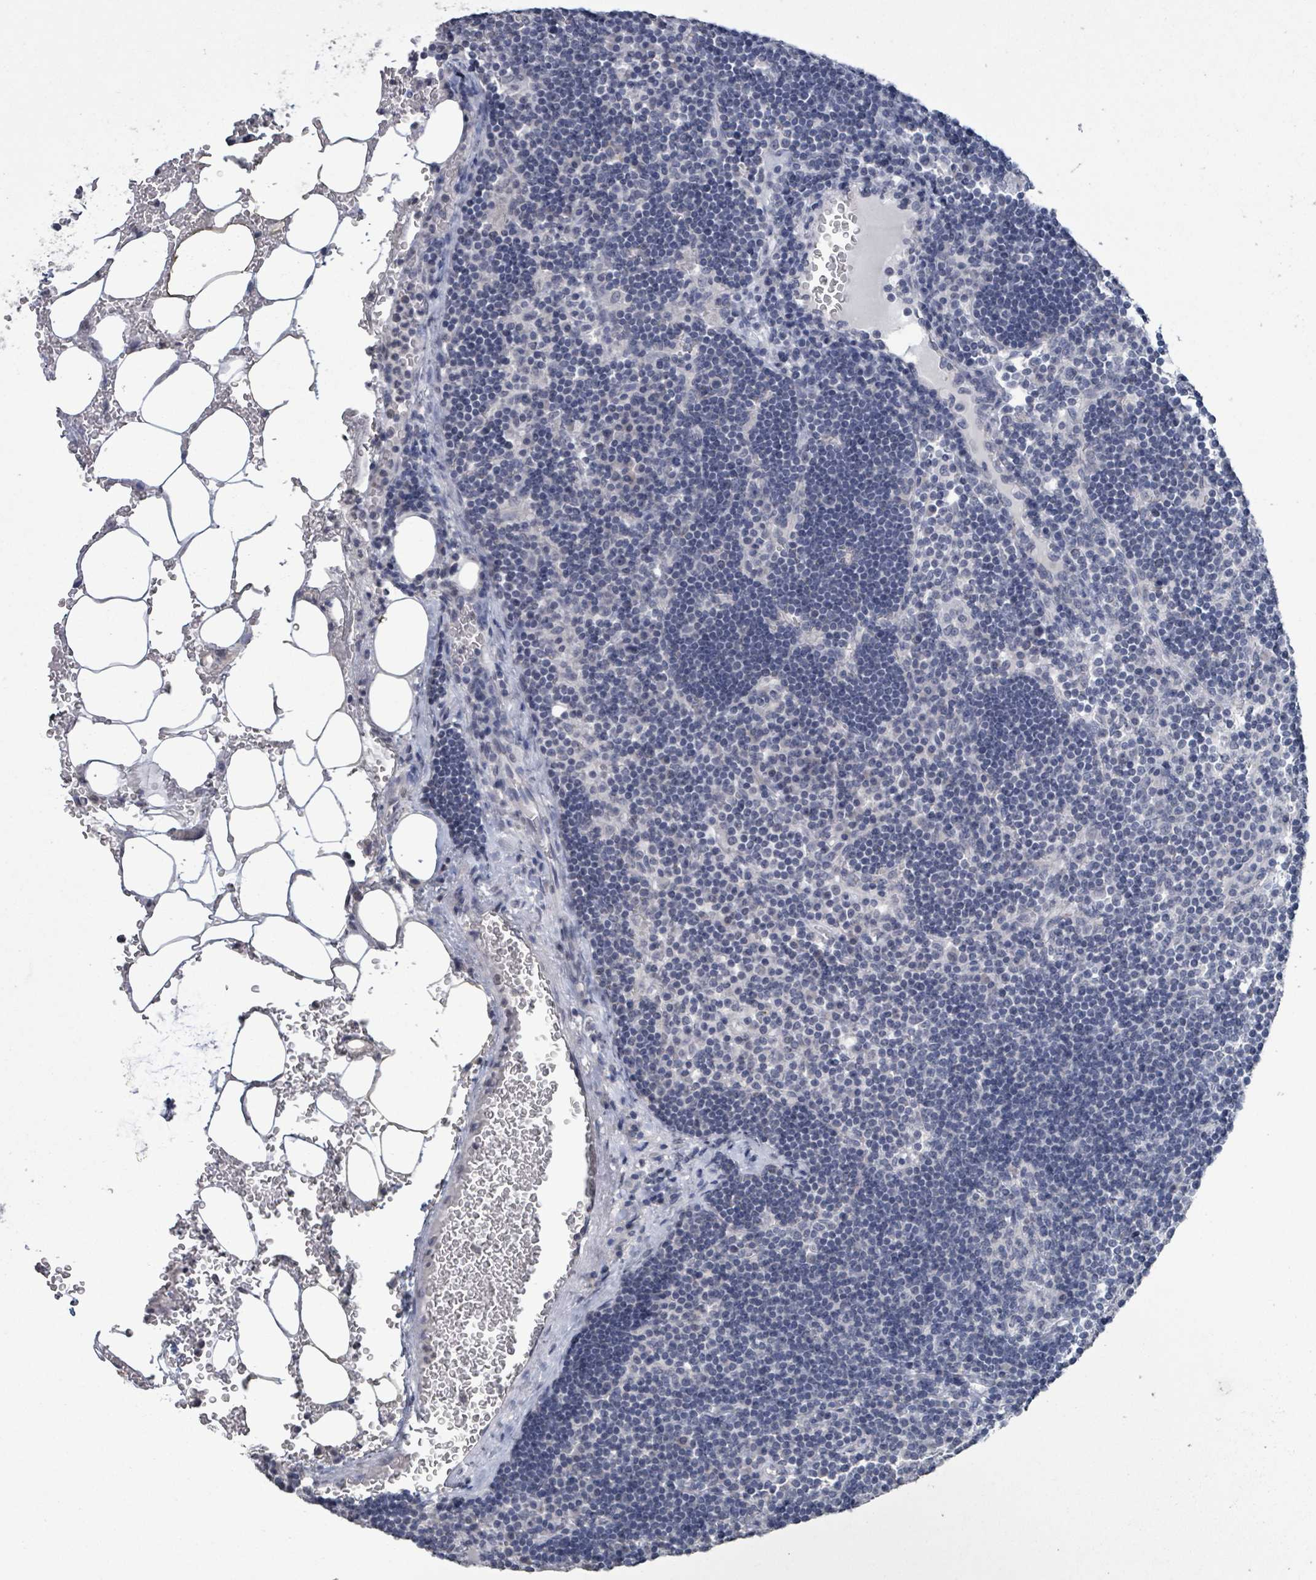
{"staining": {"intensity": "negative", "quantity": "none", "location": "none"}, "tissue": "lymph node", "cell_type": "Germinal center cells", "image_type": "normal", "snomed": [{"axis": "morphology", "description": "Normal tissue, NOS"}, {"axis": "topography", "description": "Lymph node"}], "caption": "DAB (3,3'-diaminobenzidine) immunohistochemical staining of benign lymph node shows no significant positivity in germinal center cells. (DAB (3,3'-diaminobenzidine) immunohistochemistry (IHC) with hematoxylin counter stain).", "gene": "CA9", "patient": {"sex": "male", "age": 53}}